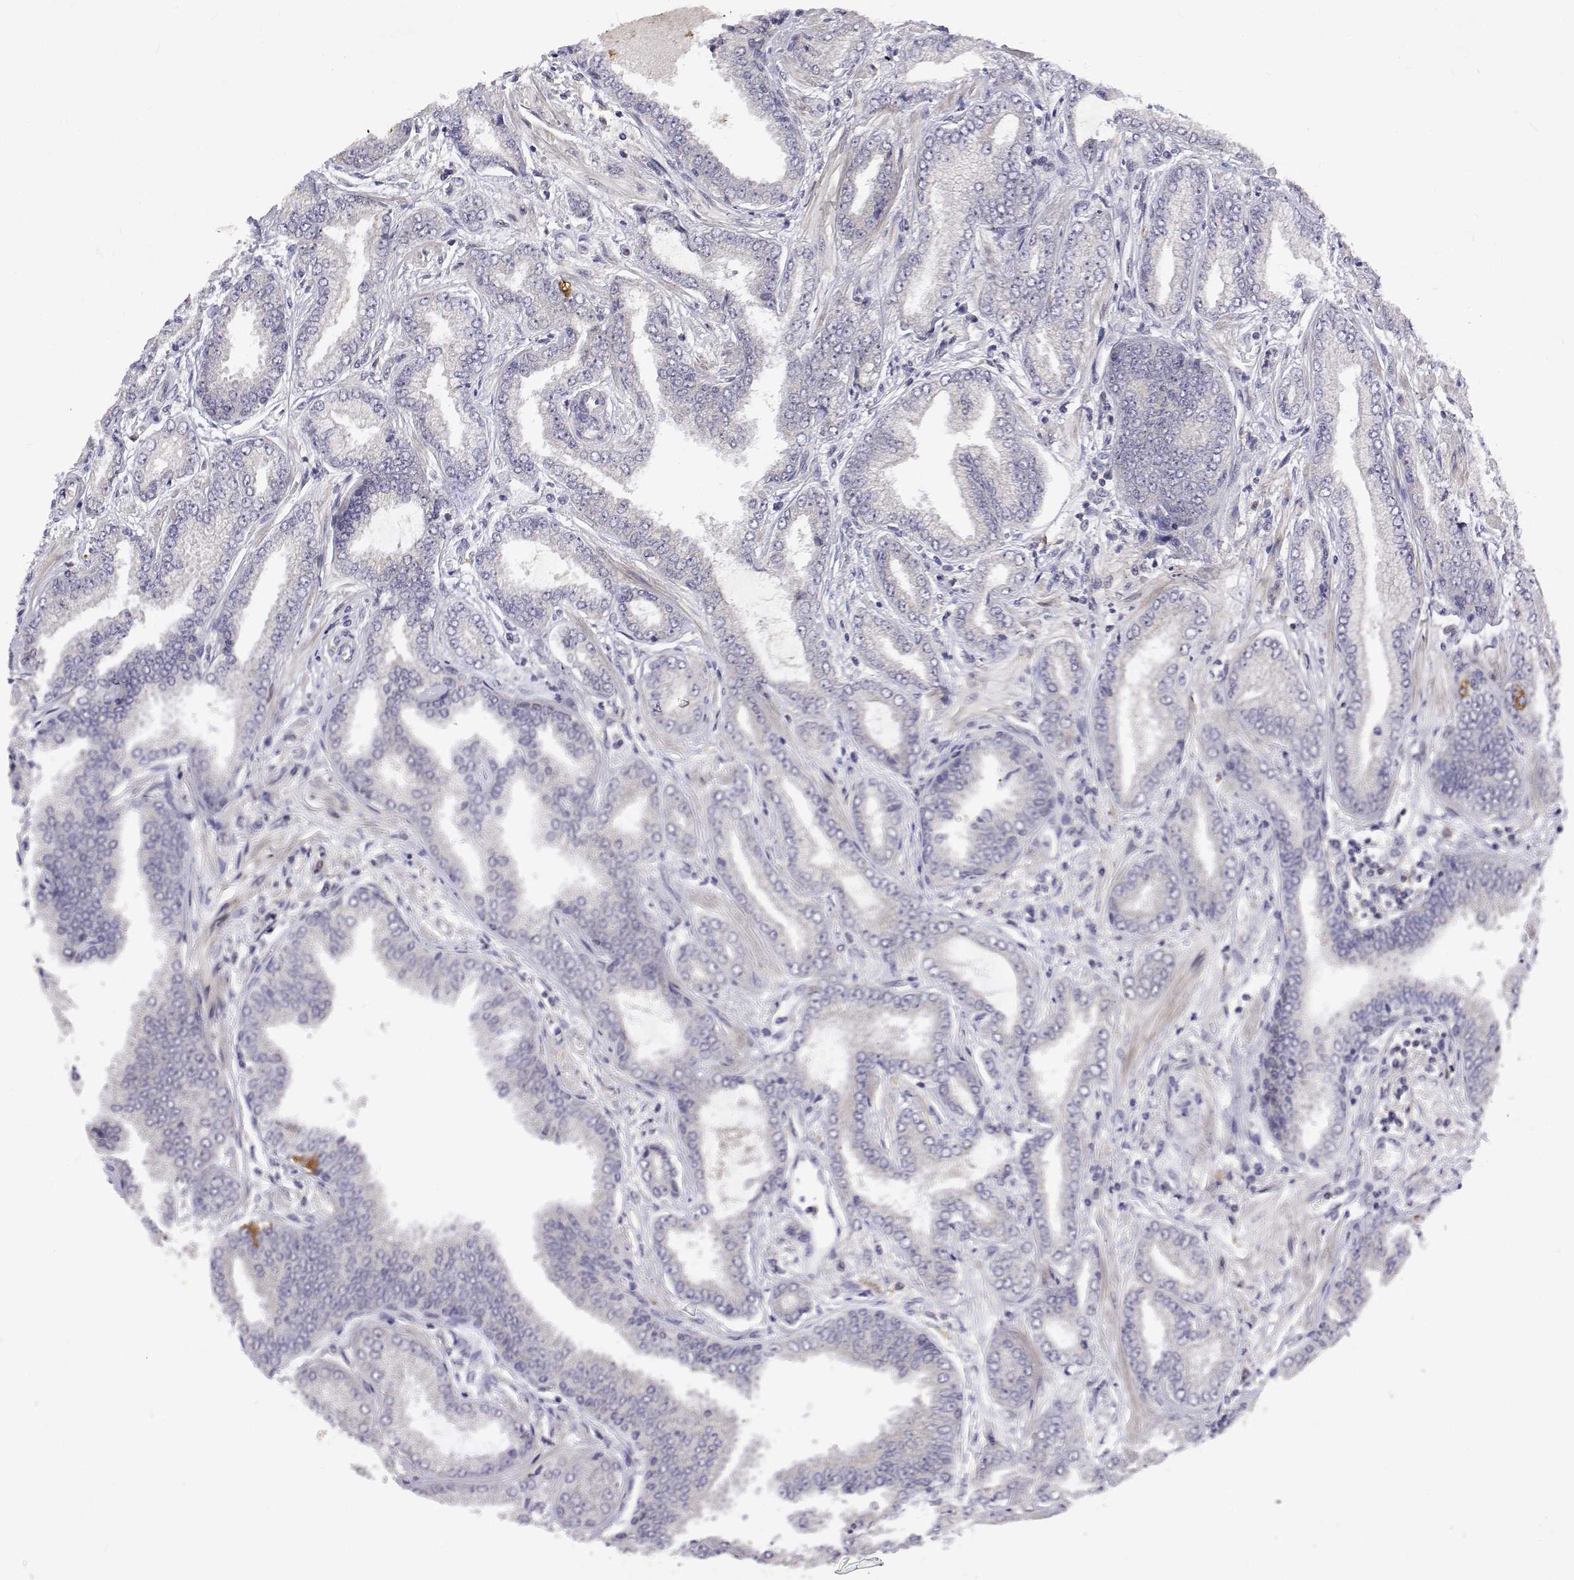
{"staining": {"intensity": "moderate", "quantity": "<25%", "location": "cytoplasmic/membranous"}, "tissue": "prostate cancer", "cell_type": "Tumor cells", "image_type": "cancer", "snomed": [{"axis": "morphology", "description": "Adenocarcinoma, Low grade"}, {"axis": "topography", "description": "Prostate"}], "caption": "Prostate cancer stained for a protein (brown) reveals moderate cytoplasmic/membranous positive positivity in approximately <25% of tumor cells.", "gene": "ALKBH8", "patient": {"sex": "male", "age": 55}}